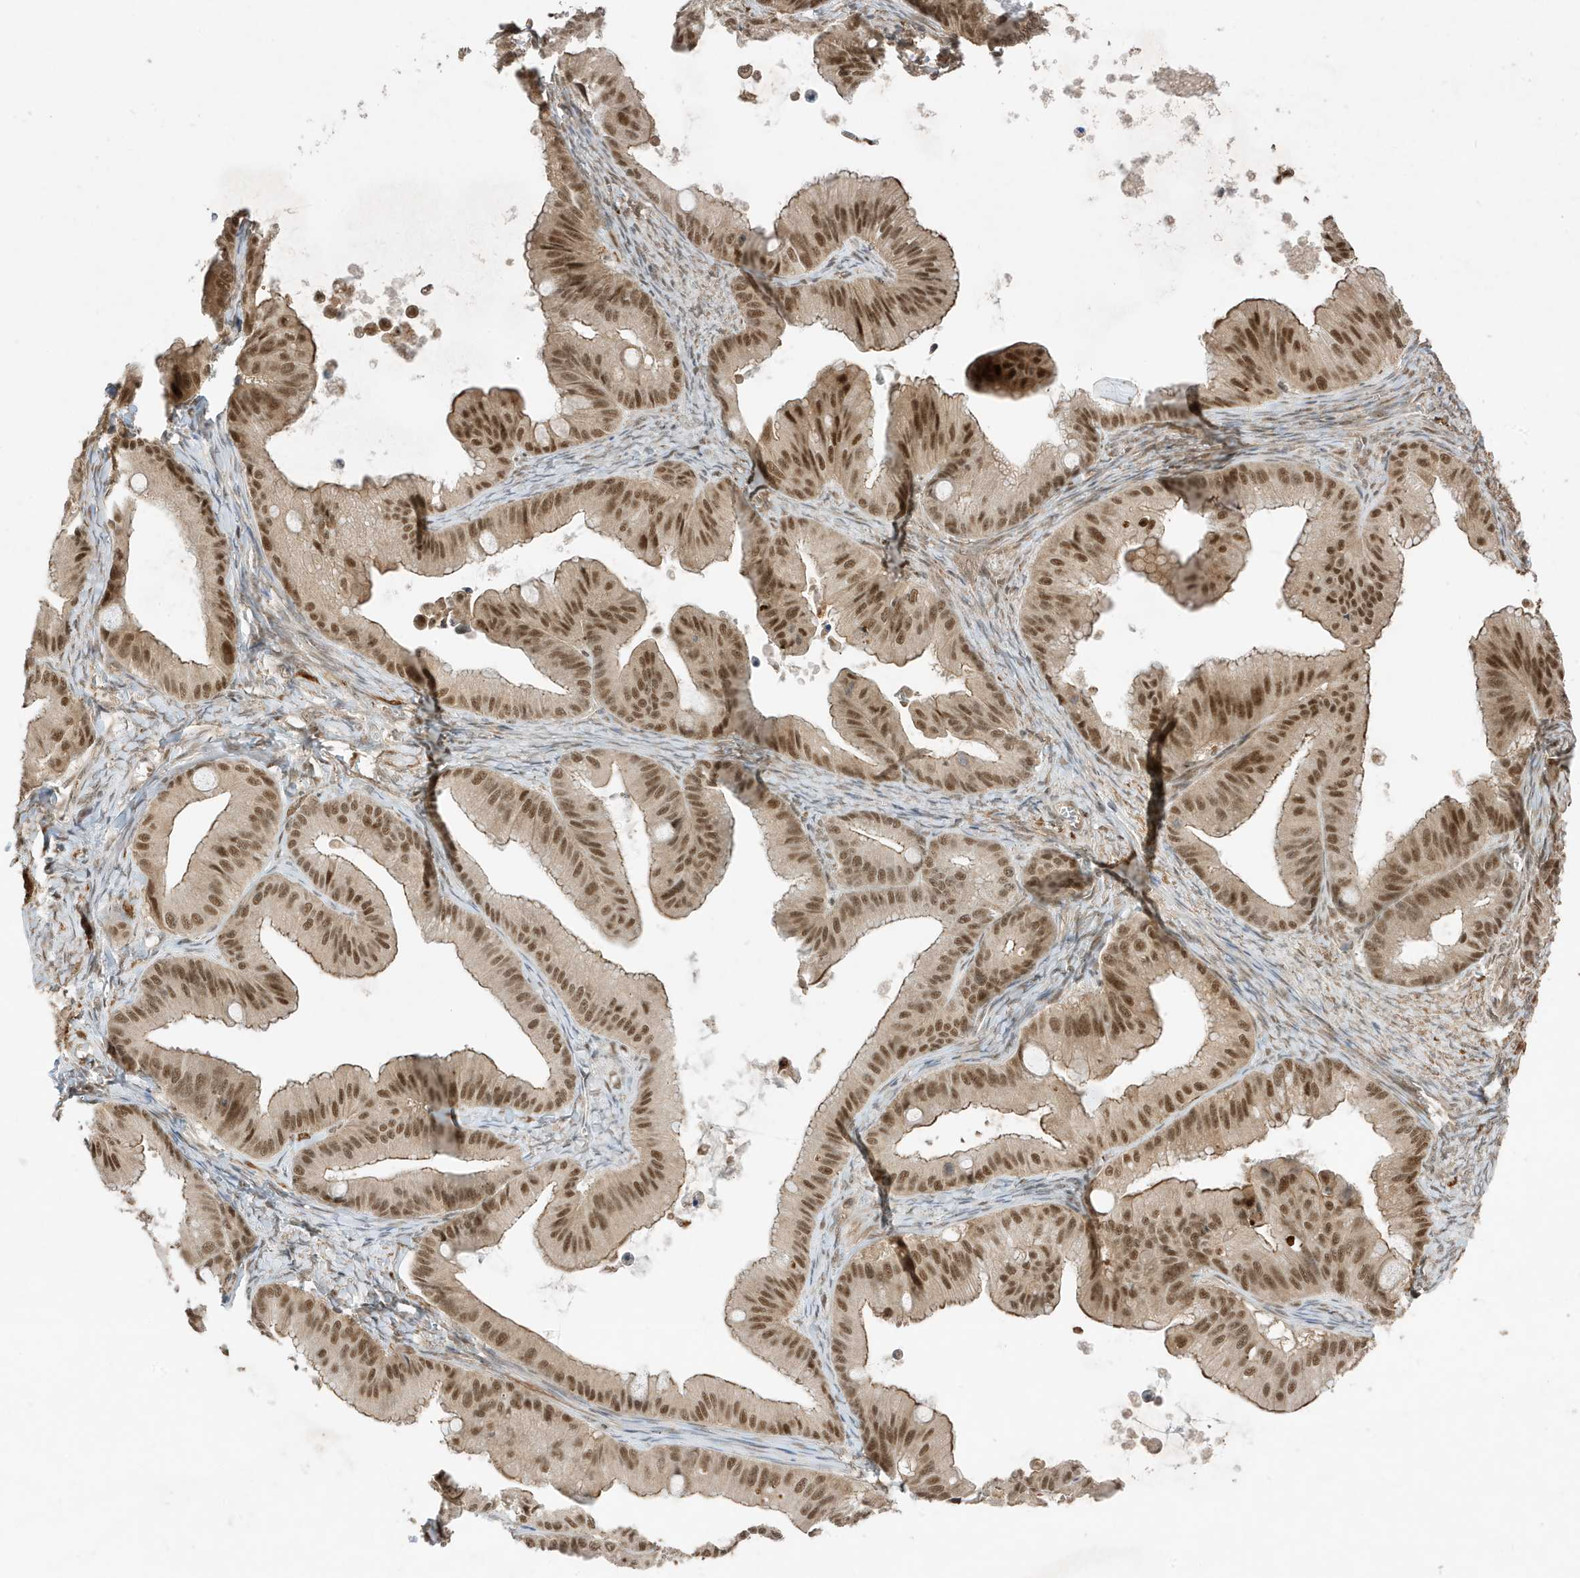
{"staining": {"intensity": "moderate", "quantity": ">75%", "location": "cytoplasmic/membranous,nuclear"}, "tissue": "ovarian cancer", "cell_type": "Tumor cells", "image_type": "cancer", "snomed": [{"axis": "morphology", "description": "Cystadenocarcinoma, mucinous, NOS"}, {"axis": "topography", "description": "Ovary"}], "caption": "Ovarian mucinous cystadenocarcinoma stained for a protein shows moderate cytoplasmic/membranous and nuclear positivity in tumor cells.", "gene": "MAST3", "patient": {"sex": "female", "age": 71}}